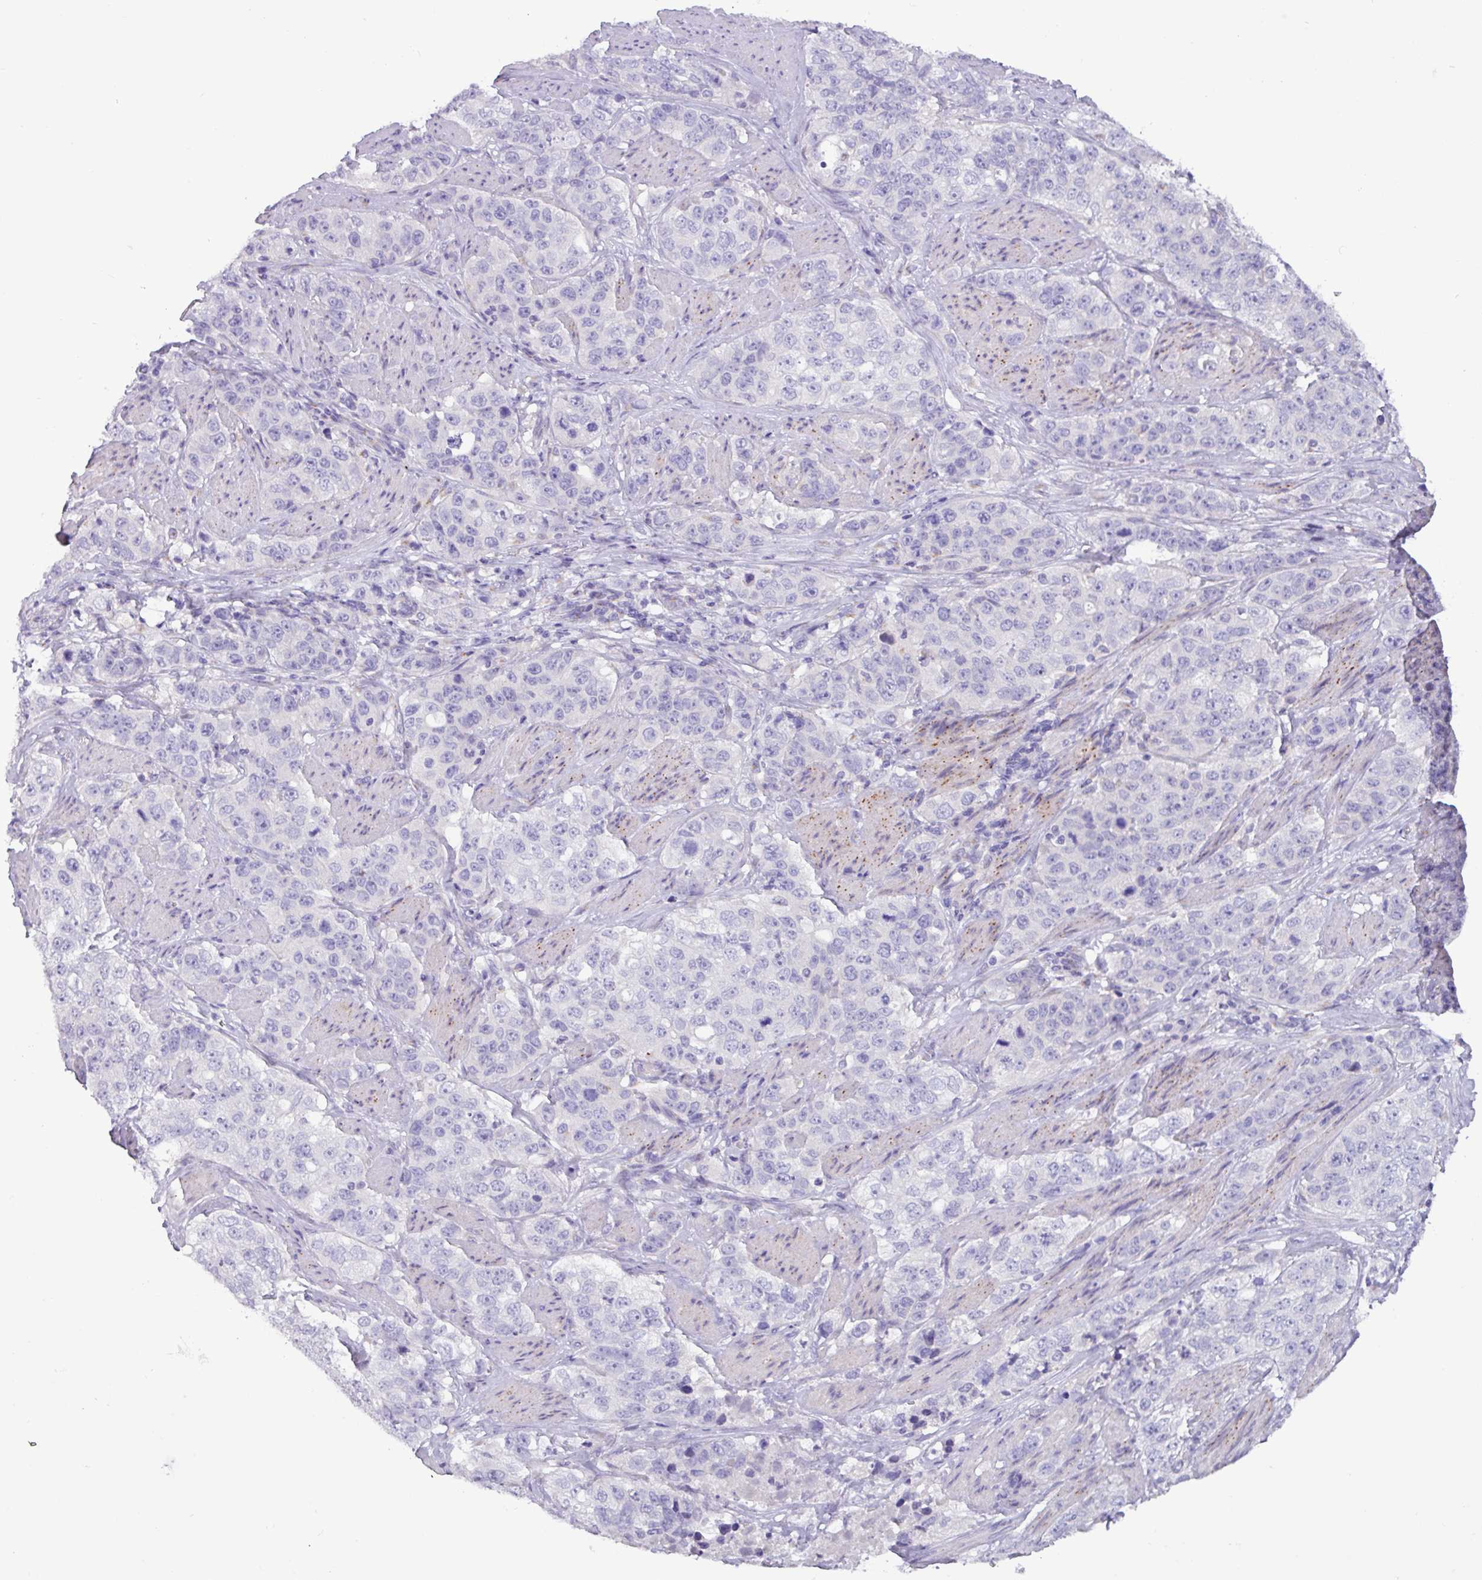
{"staining": {"intensity": "negative", "quantity": "none", "location": "none"}, "tissue": "stomach cancer", "cell_type": "Tumor cells", "image_type": "cancer", "snomed": [{"axis": "morphology", "description": "Adenocarcinoma, NOS"}, {"axis": "topography", "description": "Stomach"}], "caption": "Stomach cancer was stained to show a protein in brown. There is no significant staining in tumor cells.", "gene": "STIMATE", "patient": {"sex": "male", "age": 48}}